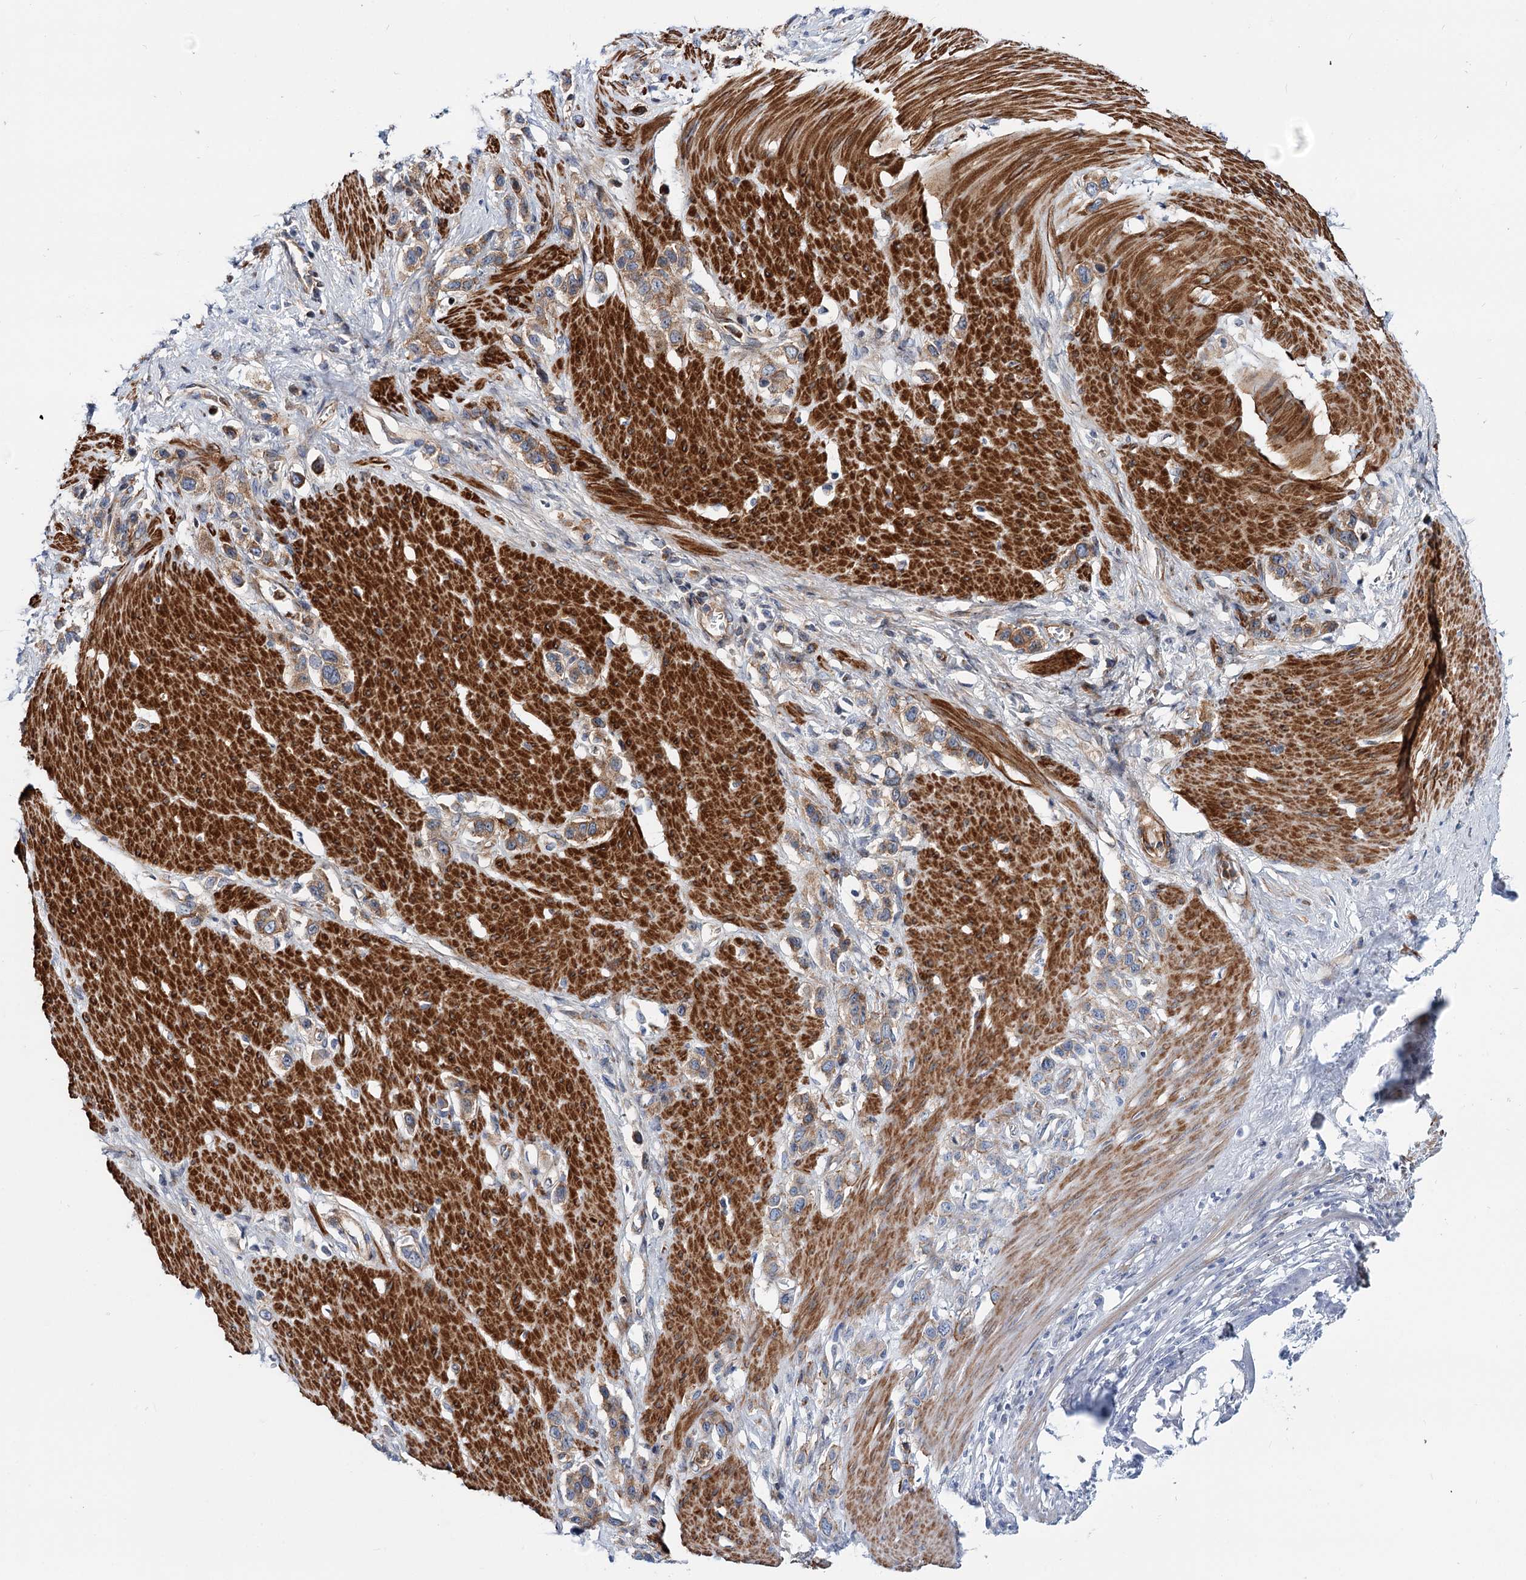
{"staining": {"intensity": "moderate", "quantity": ">75%", "location": "cytoplasmic/membranous"}, "tissue": "stomach cancer", "cell_type": "Tumor cells", "image_type": "cancer", "snomed": [{"axis": "morphology", "description": "Adenocarcinoma, NOS"}, {"axis": "morphology", "description": "Adenocarcinoma, High grade"}, {"axis": "topography", "description": "Stomach, upper"}, {"axis": "topography", "description": "Stomach, lower"}], "caption": "Stomach adenocarcinoma was stained to show a protein in brown. There is medium levels of moderate cytoplasmic/membranous expression in approximately >75% of tumor cells.", "gene": "THAP9", "patient": {"sex": "female", "age": 65}}